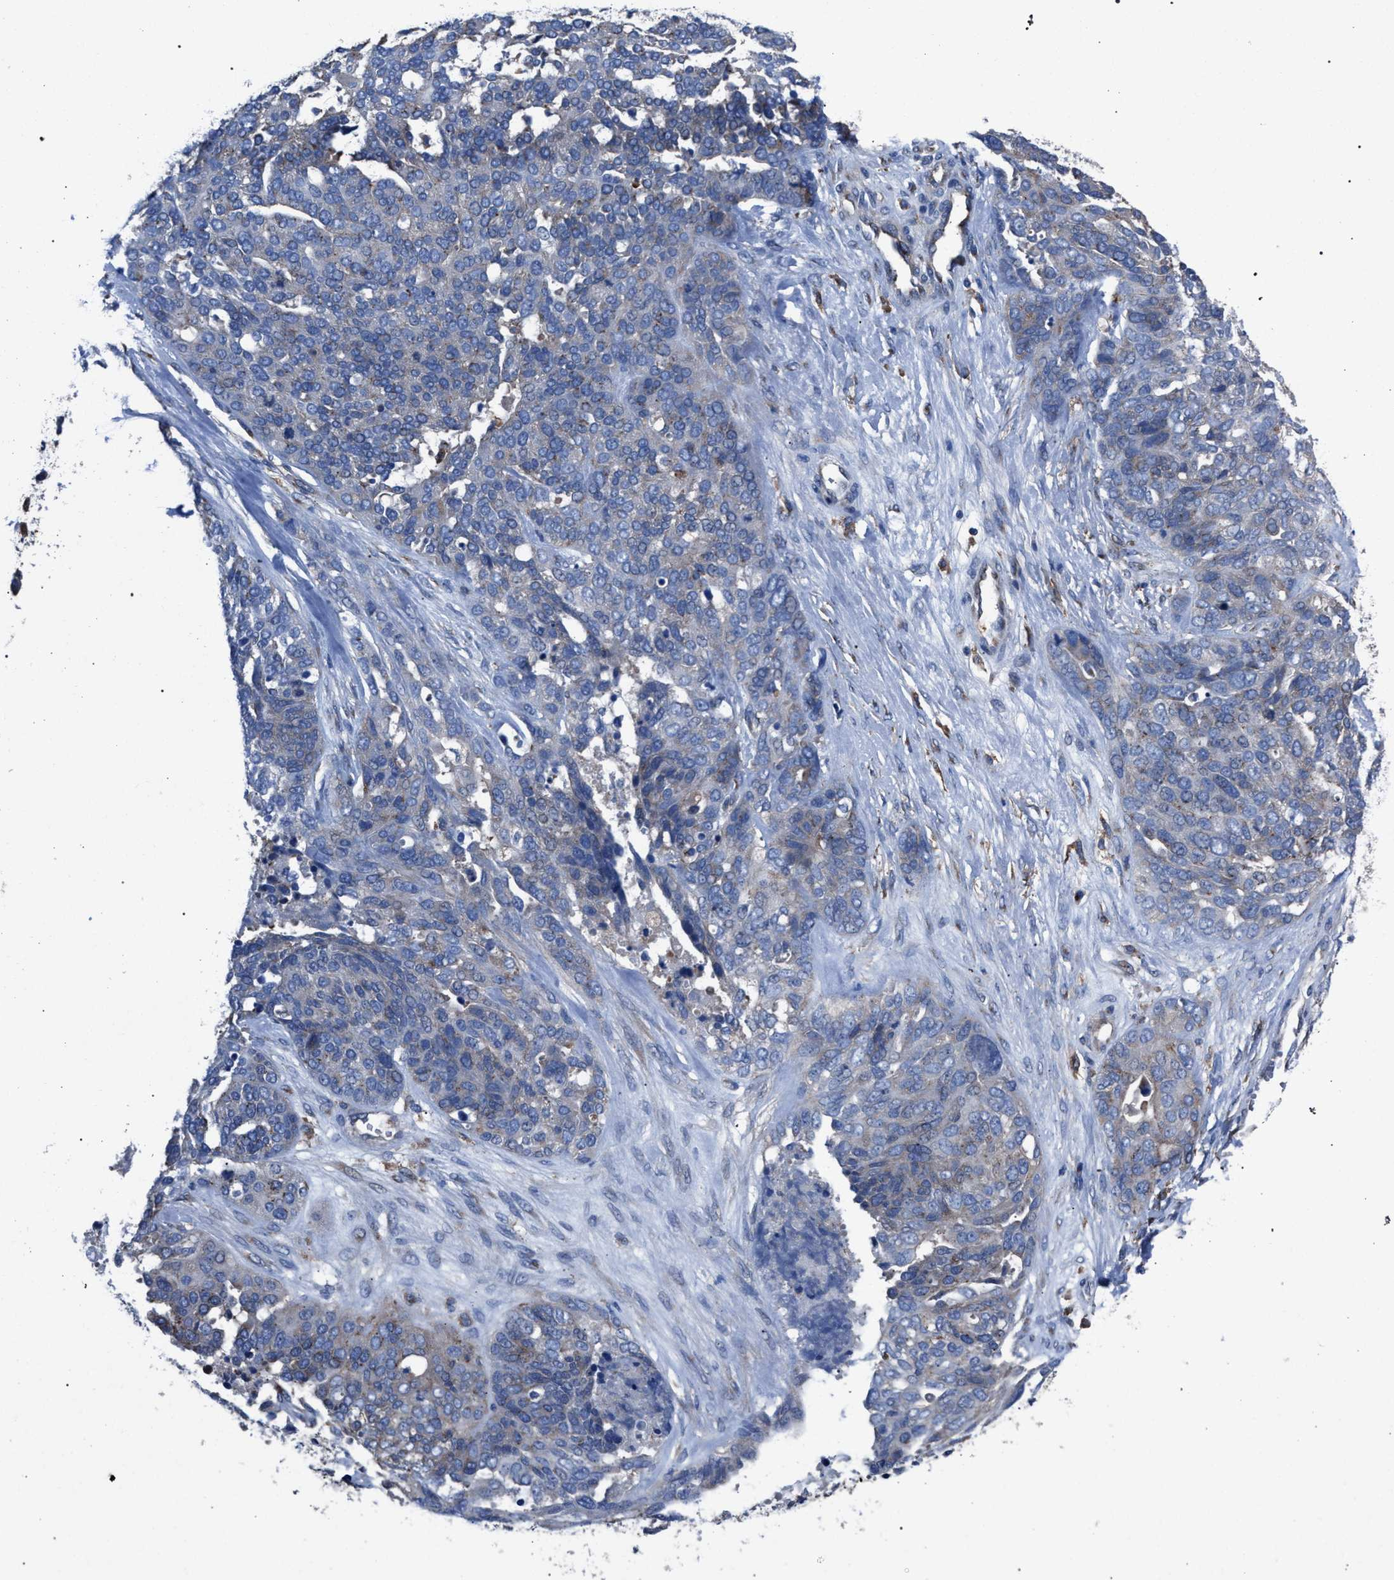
{"staining": {"intensity": "weak", "quantity": "<25%", "location": "cytoplasmic/membranous"}, "tissue": "ovarian cancer", "cell_type": "Tumor cells", "image_type": "cancer", "snomed": [{"axis": "morphology", "description": "Cystadenocarcinoma, serous, NOS"}, {"axis": "topography", "description": "Ovary"}], "caption": "IHC of ovarian serous cystadenocarcinoma shows no expression in tumor cells. (DAB immunohistochemistry (IHC) with hematoxylin counter stain).", "gene": "ATP6V0A1", "patient": {"sex": "female", "age": 44}}